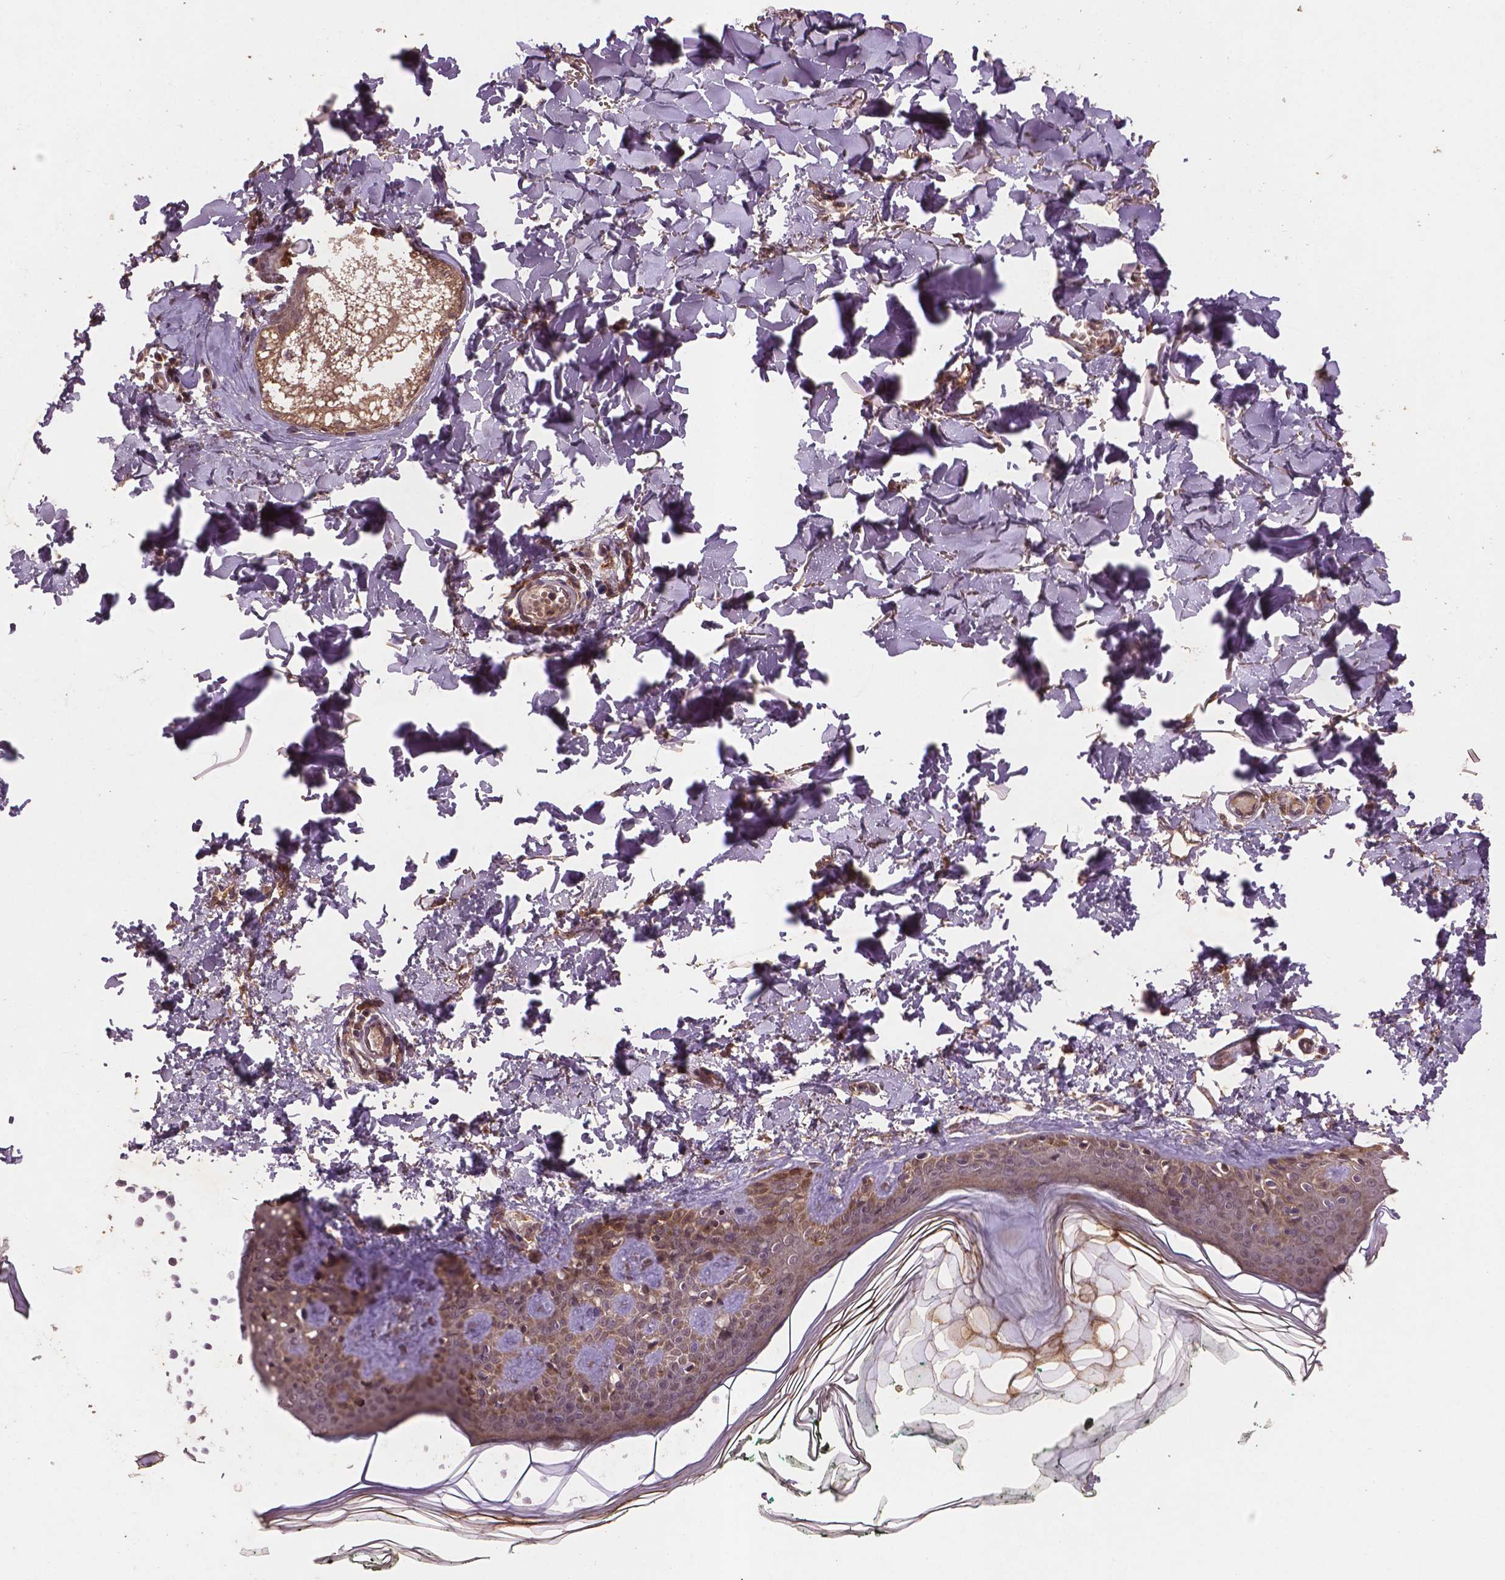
{"staining": {"intensity": "weak", "quantity": ">75%", "location": "cytoplasmic/membranous"}, "tissue": "skin", "cell_type": "Fibroblasts", "image_type": "normal", "snomed": [{"axis": "morphology", "description": "Normal tissue, NOS"}, {"axis": "topography", "description": "Skin"}, {"axis": "topography", "description": "Peripheral nerve tissue"}], "caption": "Benign skin shows weak cytoplasmic/membranous expression in approximately >75% of fibroblasts, visualized by immunohistochemistry.", "gene": "NIPAL2", "patient": {"sex": "female", "age": 45}}